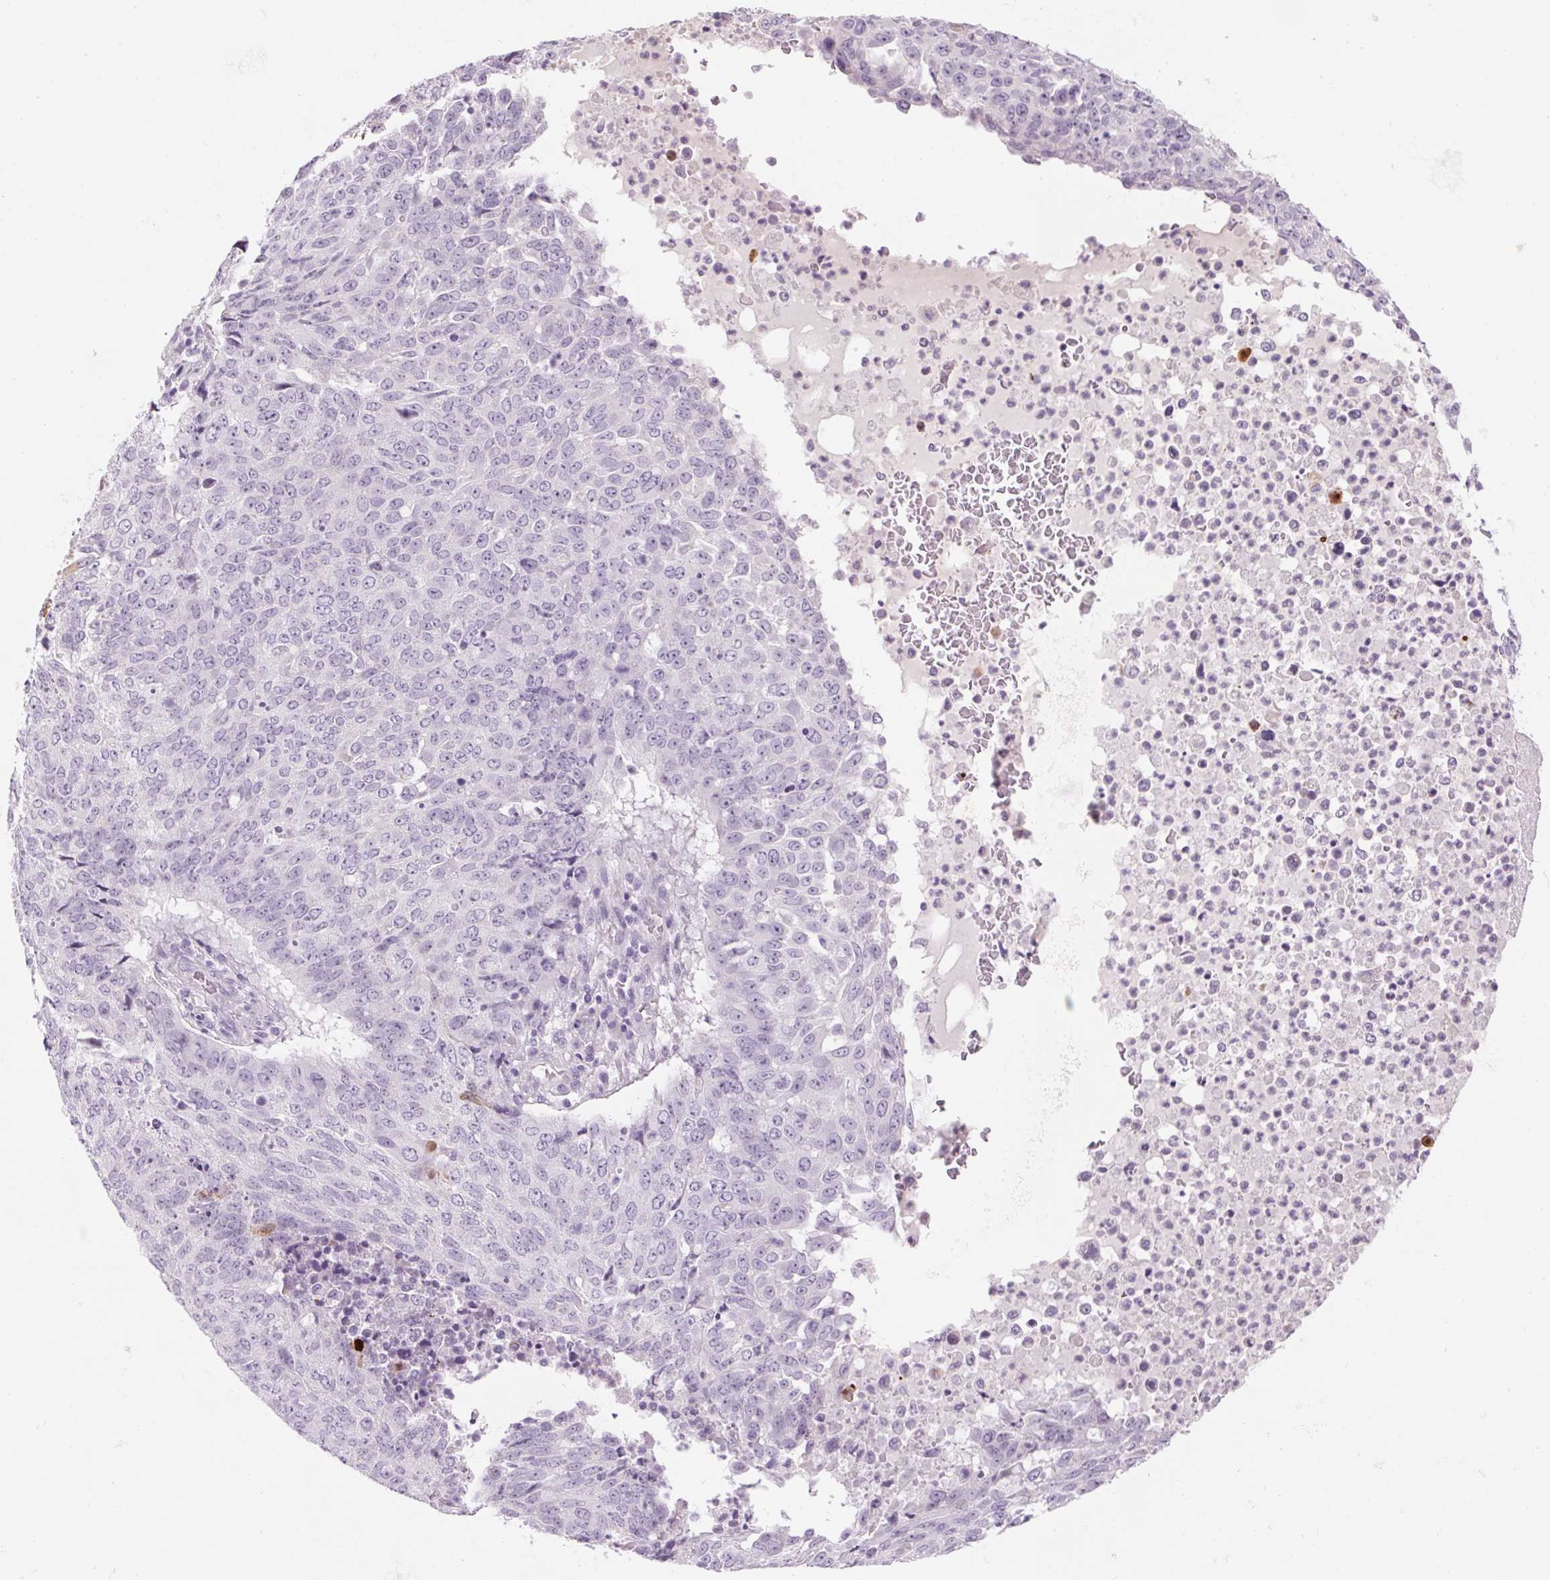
{"staining": {"intensity": "negative", "quantity": "none", "location": "none"}, "tissue": "lung cancer", "cell_type": "Tumor cells", "image_type": "cancer", "snomed": [{"axis": "morphology", "description": "Normal tissue, NOS"}, {"axis": "morphology", "description": "Squamous cell carcinoma, NOS"}, {"axis": "topography", "description": "Bronchus"}, {"axis": "topography", "description": "Lung"}], "caption": "The immunohistochemistry image has no significant positivity in tumor cells of squamous cell carcinoma (lung) tissue.", "gene": "RPTN", "patient": {"sex": "male", "age": 64}}